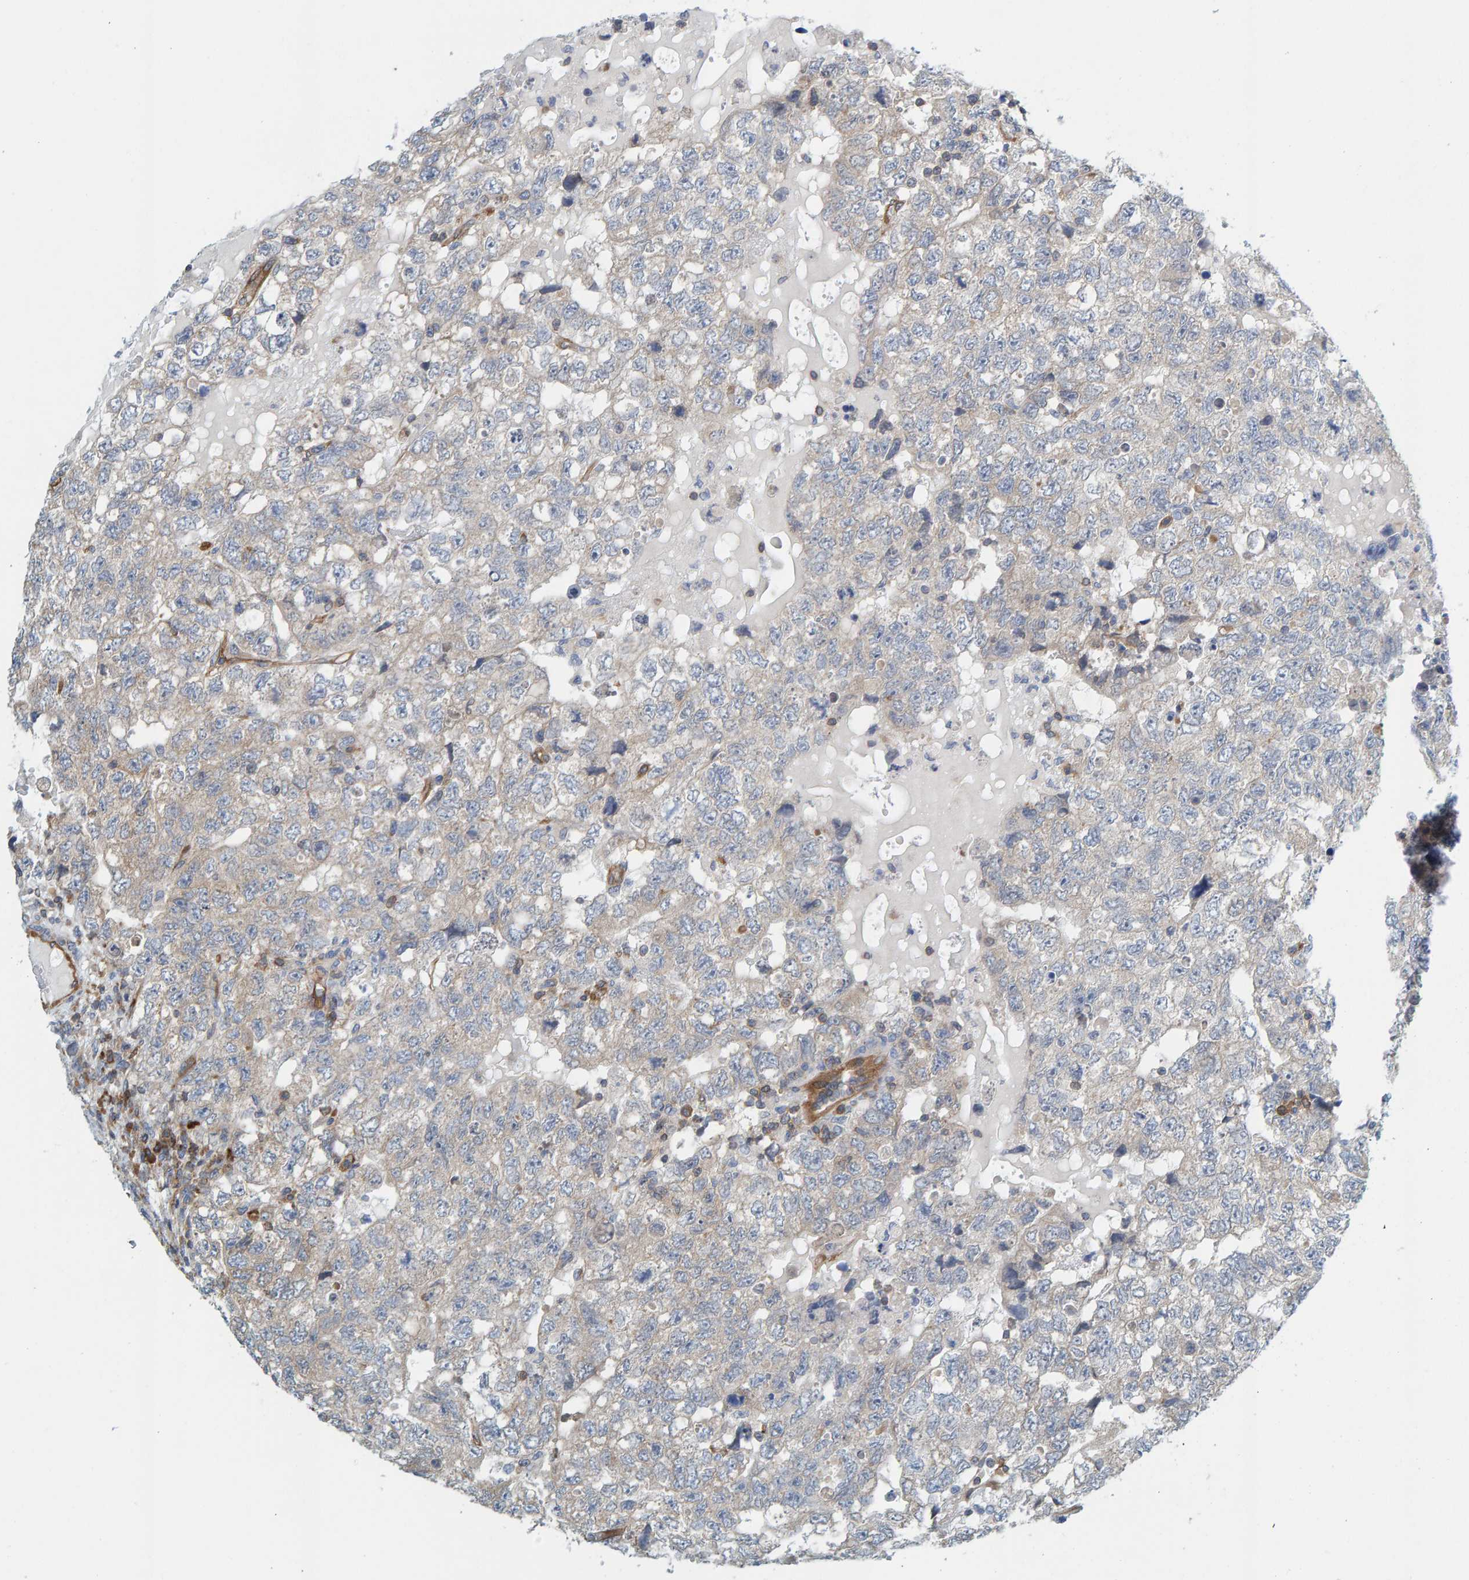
{"staining": {"intensity": "weak", "quantity": "25%-75%", "location": "cytoplasmic/membranous"}, "tissue": "testis cancer", "cell_type": "Tumor cells", "image_type": "cancer", "snomed": [{"axis": "morphology", "description": "Carcinoma, Embryonal, NOS"}, {"axis": "topography", "description": "Testis"}], "caption": "Immunohistochemical staining of testis cancer (embryonal carcinoma) reveals weak cytoplasmic/membranous protein positivity in about 25%-75% of tumor cells. Using DAB (3,3'-diaminobenzidine) (brown) and hematoxylin (blue) stains, captured at high magnification using brightfield microscopy.", "gene": "PRKD2", "patient": {"sex": "male", "age": 36}}